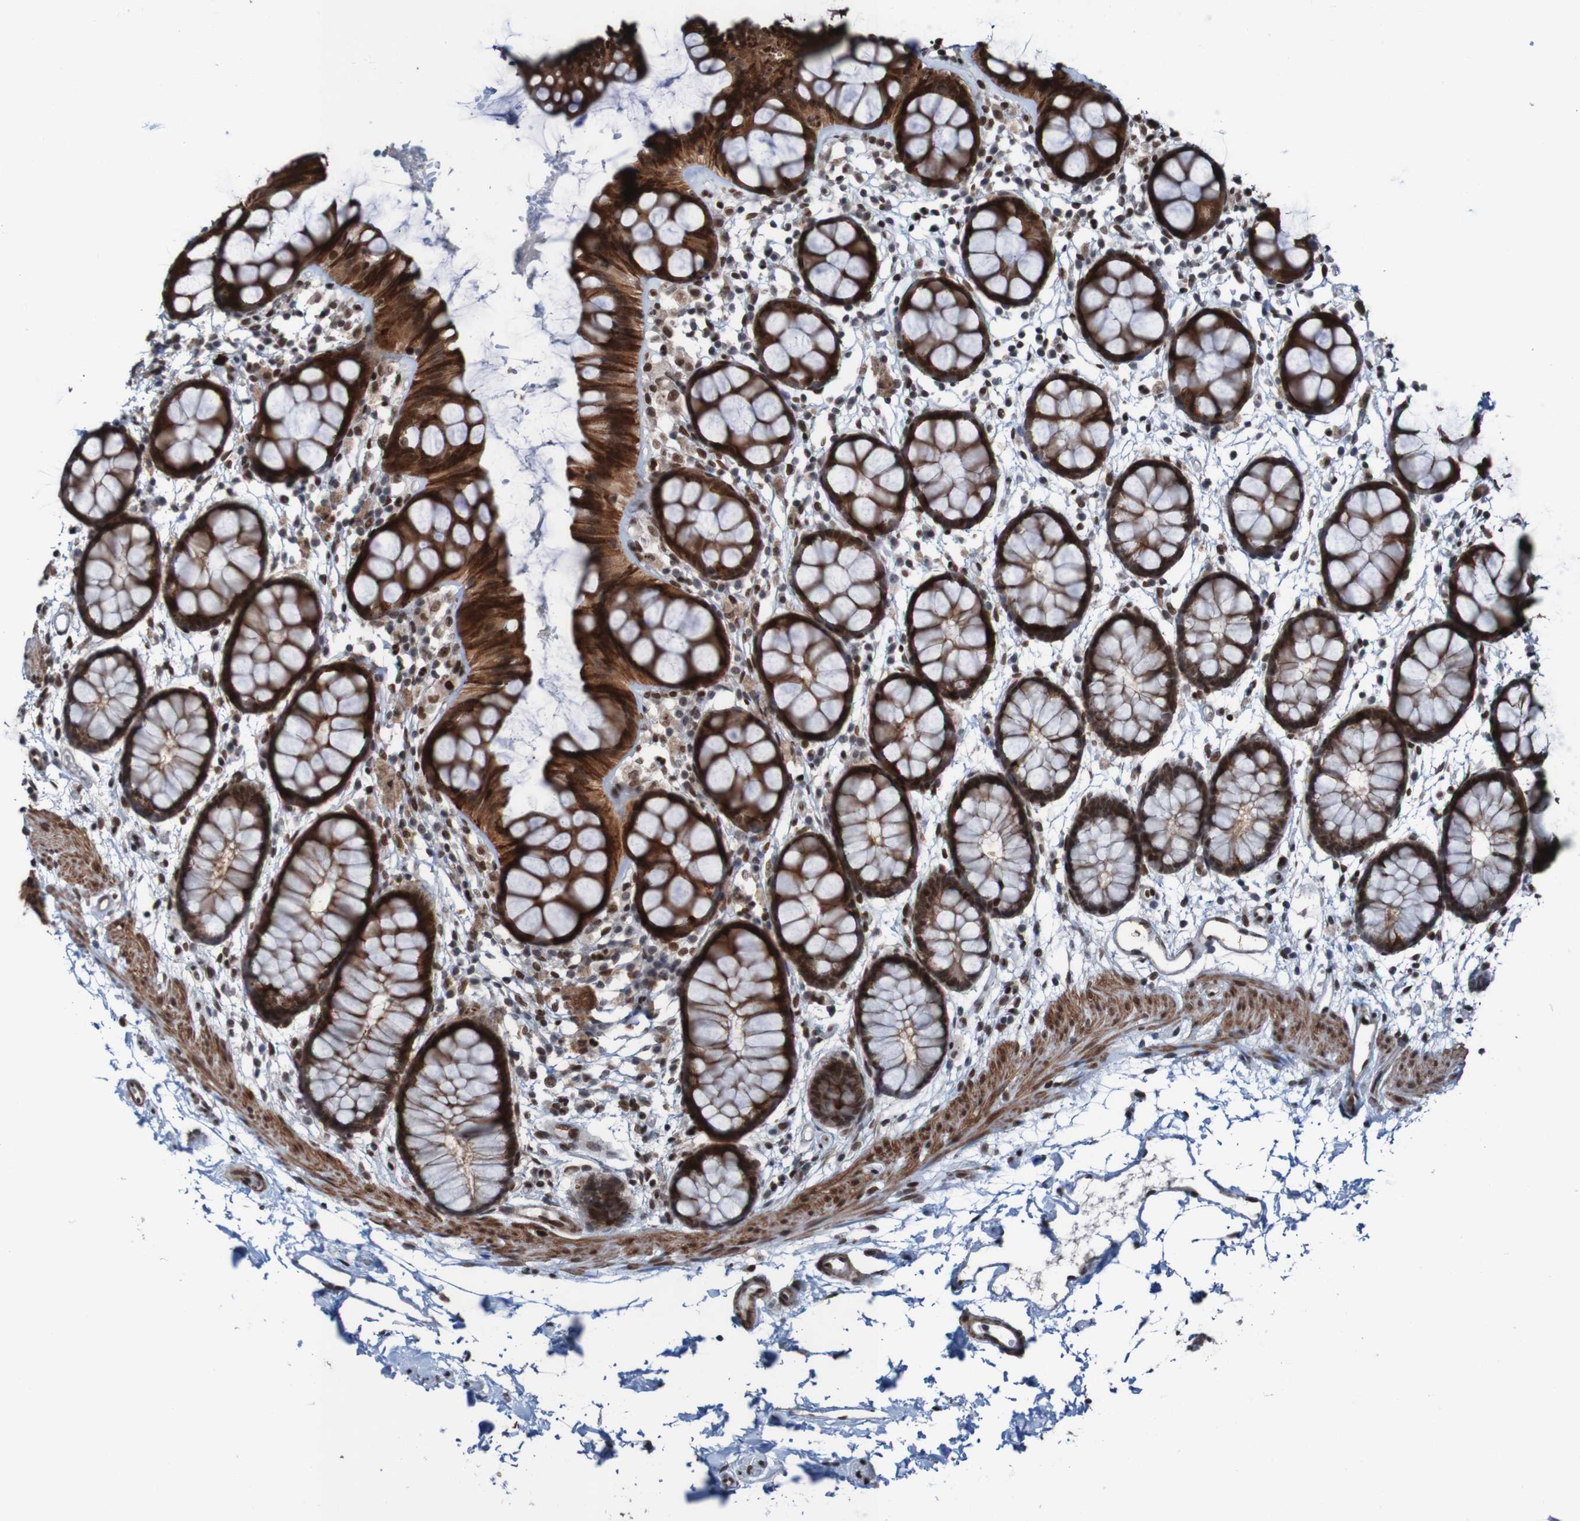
{"staining": {"intensity": "strong", "quantity": ">75%", "location": "cytoplasmic/membranous,nuclear"}, "tissue": "rectum", "cell_type": "Glandular cells", "image_type": "normal", "snomed": [{"axis": "morphology", "description": "Normal tissue, NOS"}, {"axis": "topography", "description": "Rectum"}], "caption": "Immunohistochemical staining of unremarkable rectum displays high levels of strong cytoplasmic/membranous,nuclear expression in about >75% of glandular cells. The protein of interest is shown in brown color, while the nuclei are stained blue.", "gene": "PHF2", "patient": {"sex": "female", "age": 66}}